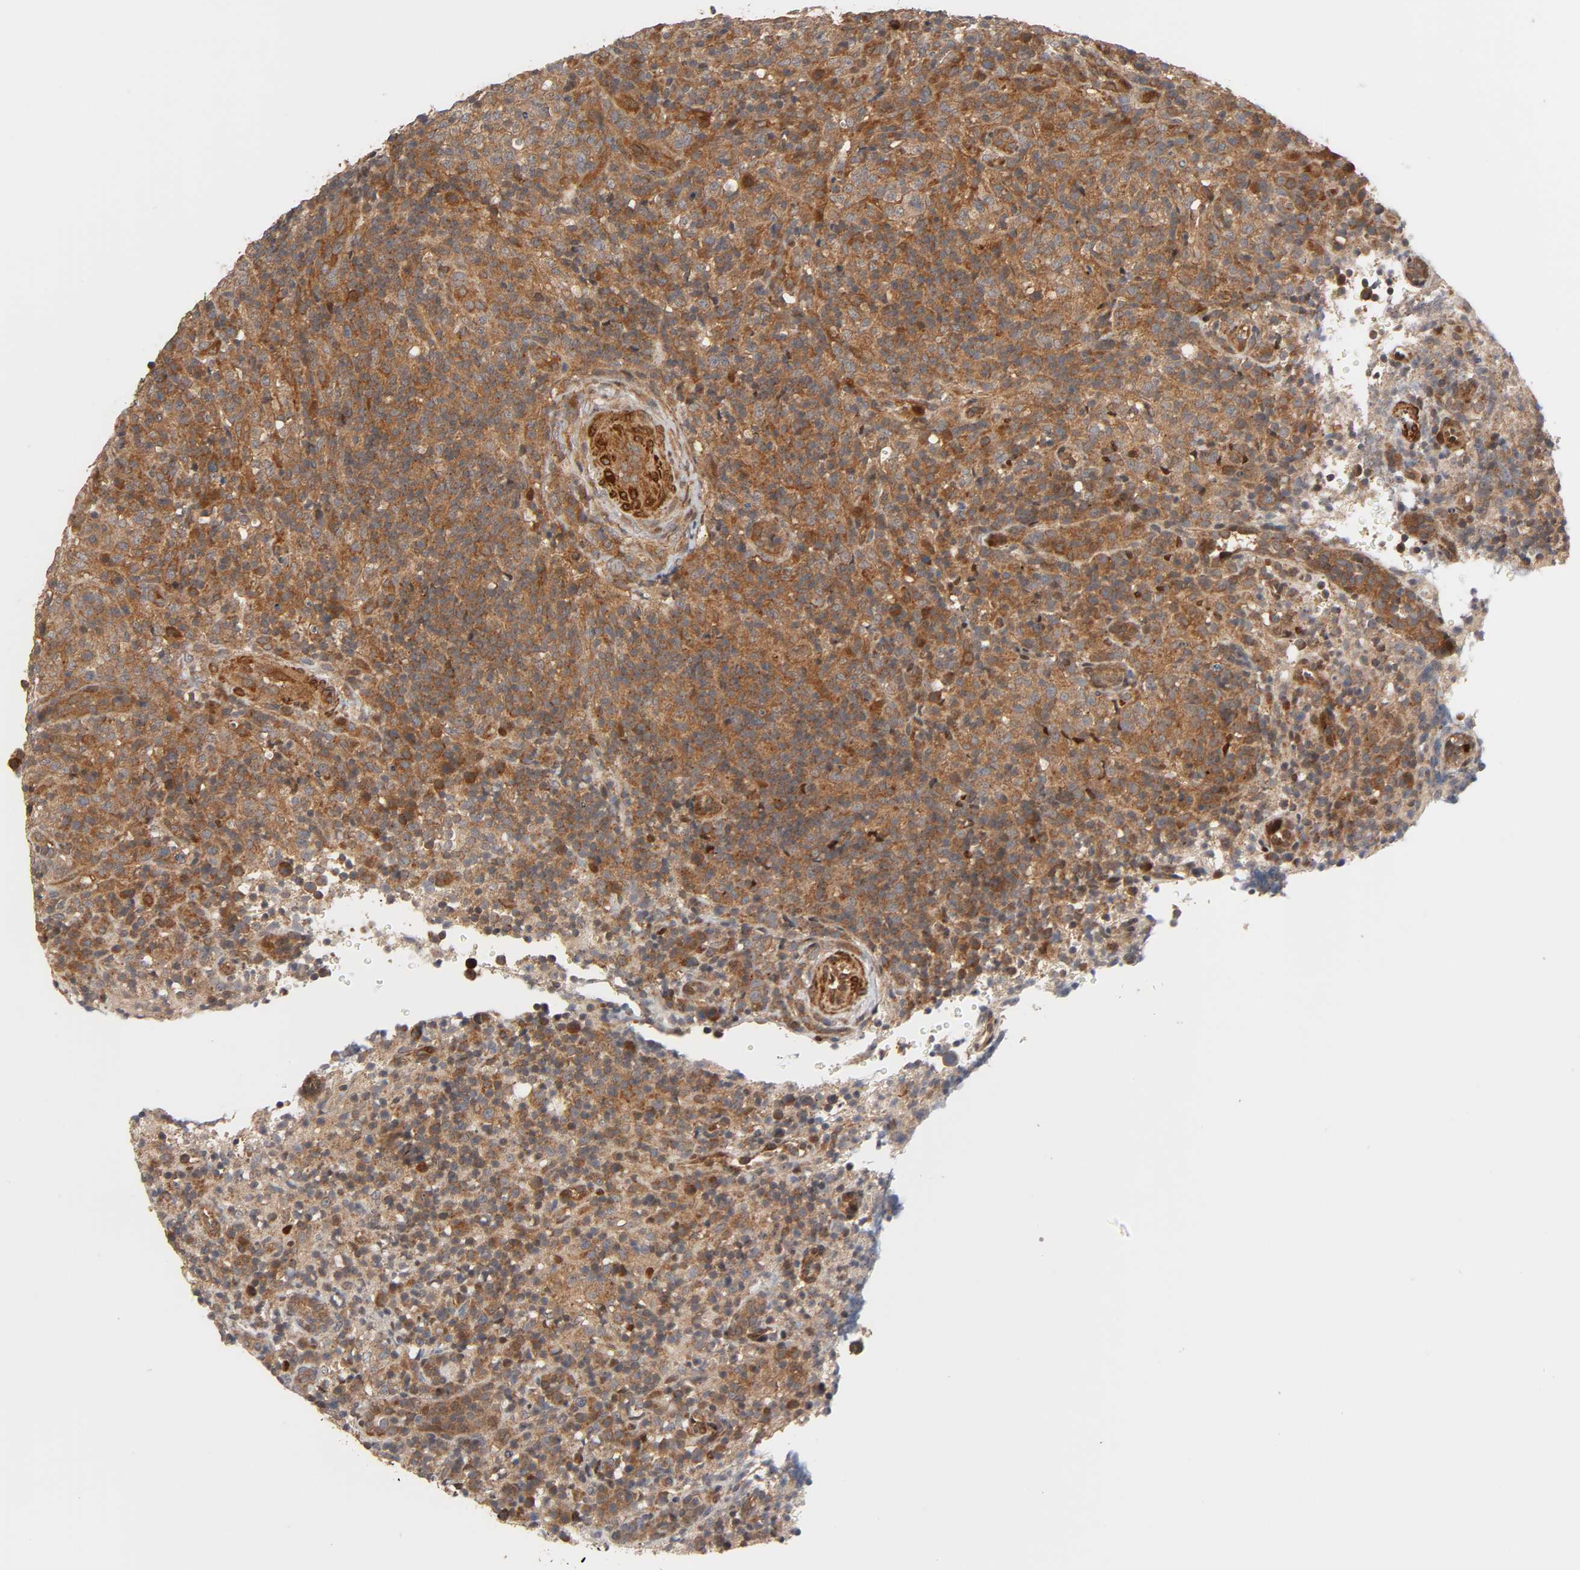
{"staining": {"intensity": "moderate", "quantity": ">75%", "location": "cytoplasmic/membranous"}, "tissue": "lymphoma", "cell_type": "Tumor cells", "image_type": "cancer", "snomed": [{"axis": "morphology", "description": "Malignant lymphoma, non-Hodgkin's type, High grade"}, {"axis": "topography", "description": "Lymph node"}], "caption": "A photomicrograph of lymphoma stained for a protein demonstrates moderate cytoplasmic/membranous brown staining in tumor cells.", "gene": "NEMF", "patient": {"sex": "female", "age": 76}}